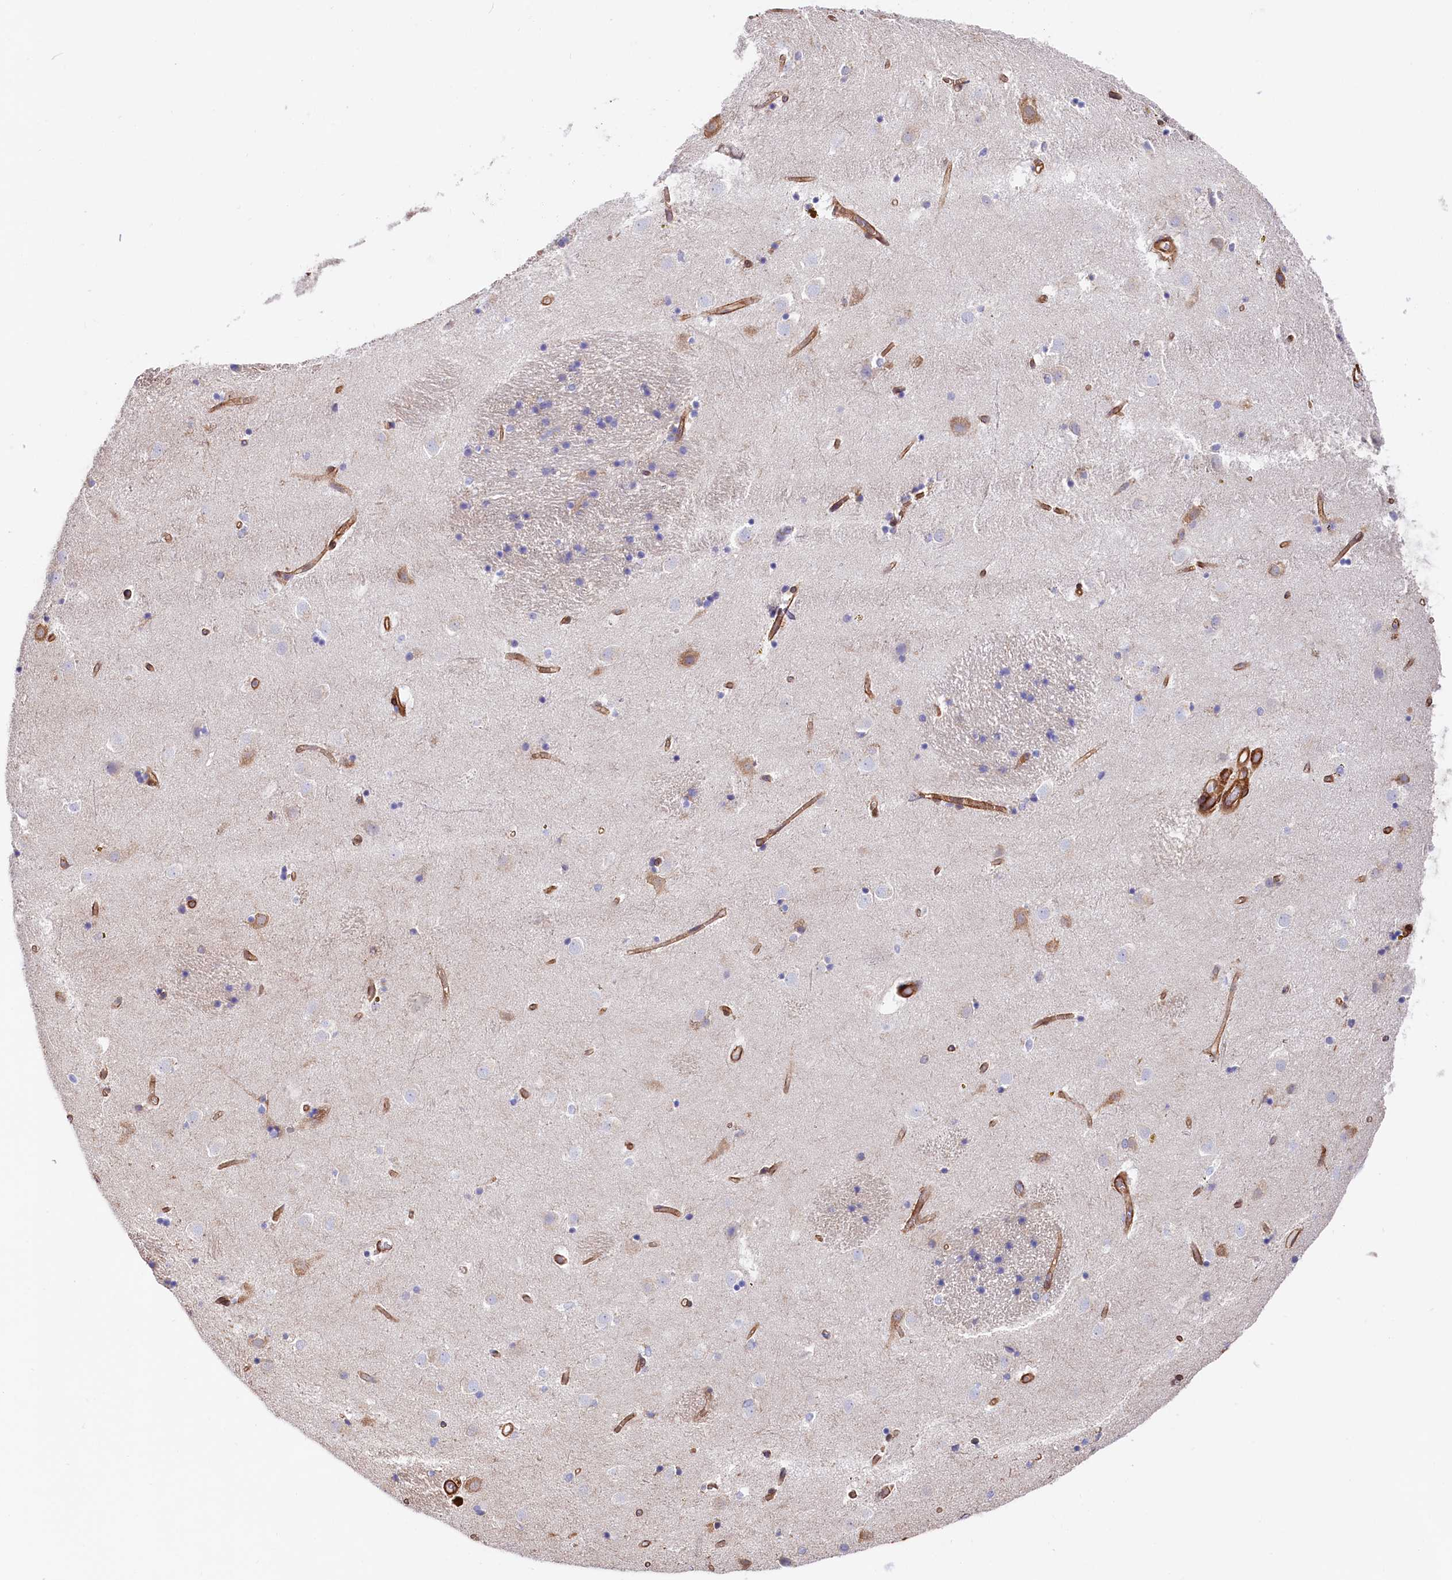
{"staining": {"intensity": "negative", "quantity": "none", "location": "none"}, "tissue": "caudate", "cell_type": "Glial cells", "image_type": "normal", "snomed": [{"axis": "morphology", "description": "Normal tissue, NOS"}, {"axis": "topography", "description": "Lateral ventricle wall"}], "caption": "Glial cells show no significant protein staining in benign caudate.", "gene": "TNKS1BP1", "patient": {"sex": "male", "age": 70}}